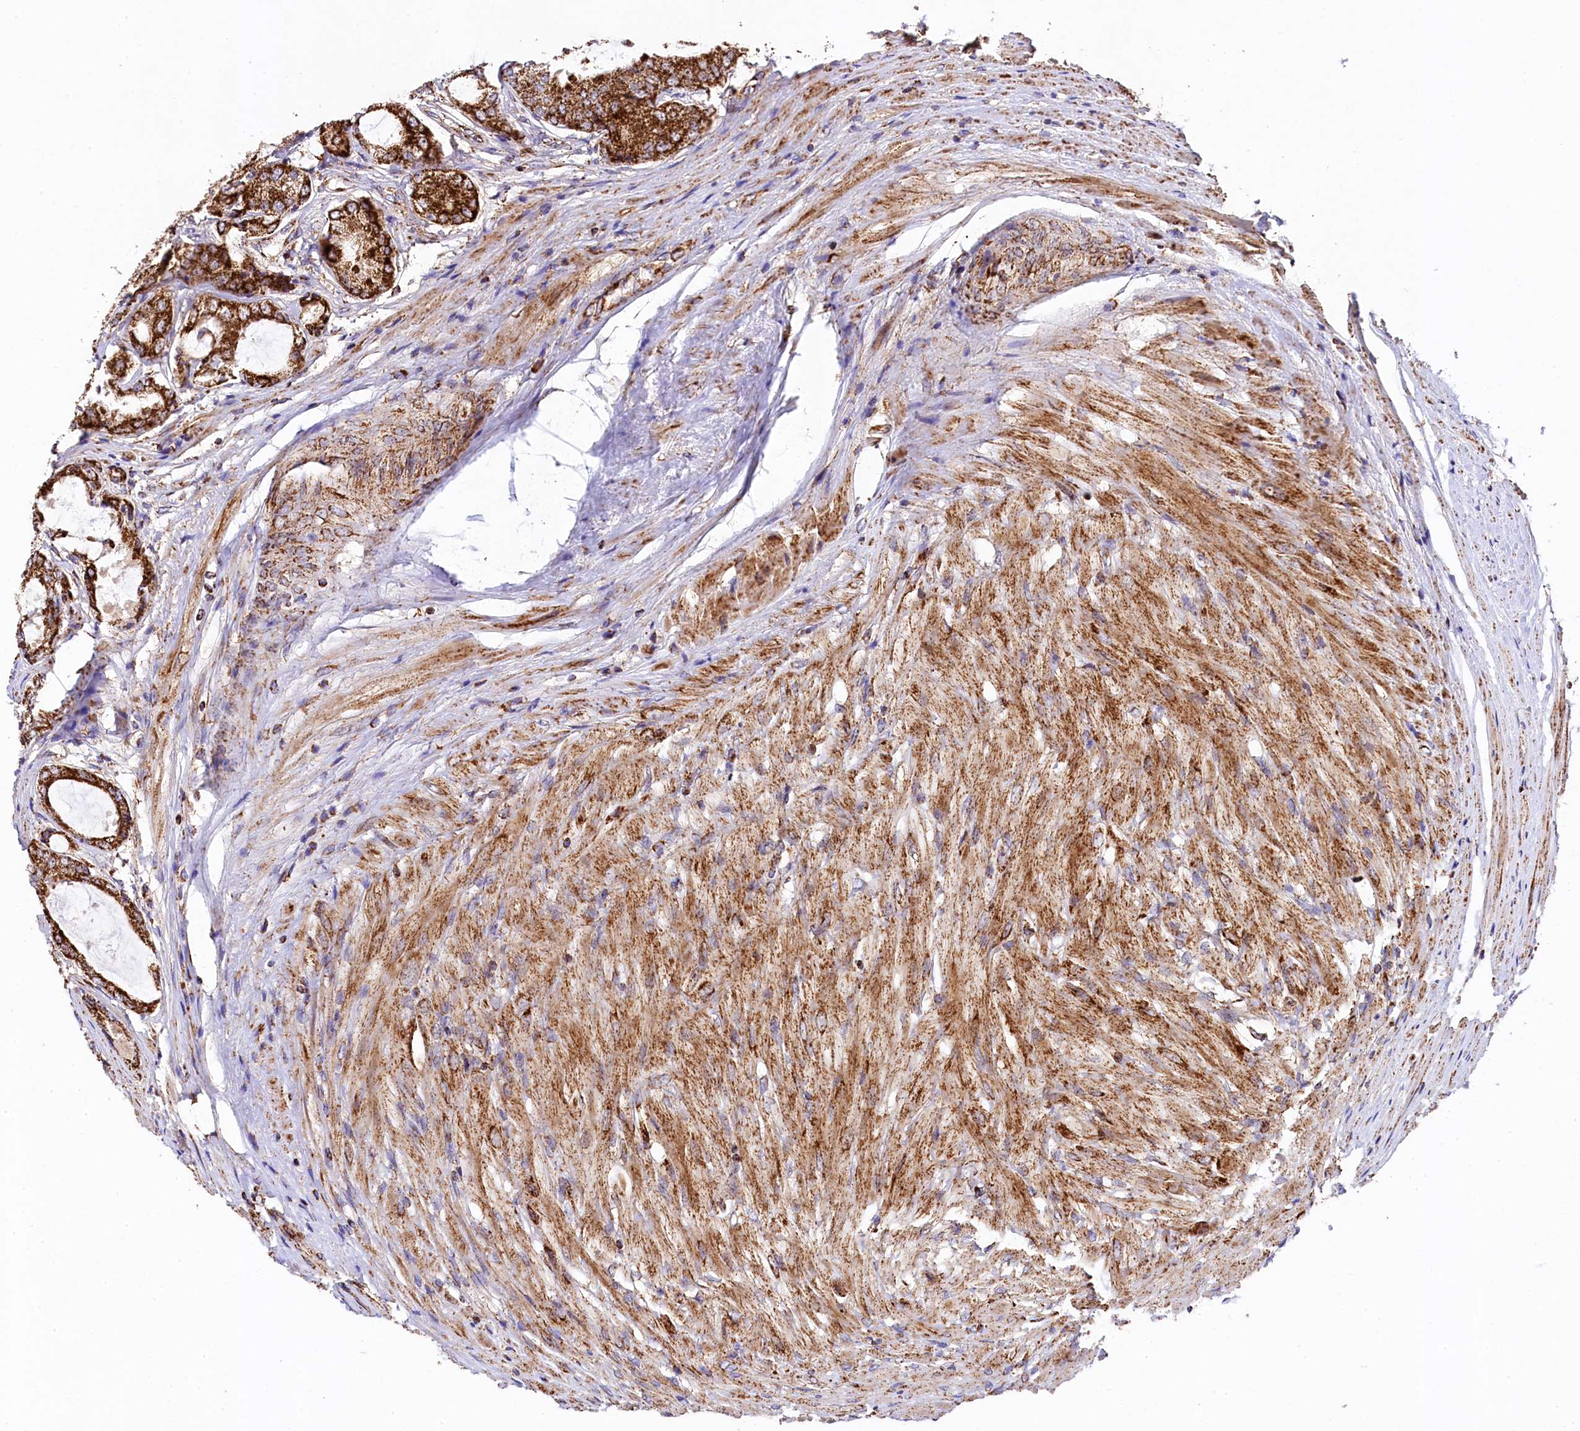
{"staining": {"intensity": "strong", "quantity": ">75%", "location": "cytoplasmic/membranous"}, "tissue": "prostate cancer", "cell_type": "Tumor cells", "image_type": "cancer", "snomed": [{"axis": "morphology", "description": "Adenocarcinoma, Low grade"}, {"axis": "topography", "description": "Prostate"}], "caption": "Brown immunohistochemical staining in prostate cancer (adenocarcinoma (low-grade)) reveals strong cytoplasmic/membranous expression in approximately >75% of tumor cells.", "gene": "CLYBL", "patient": {"sex": "male", "age": 68}}